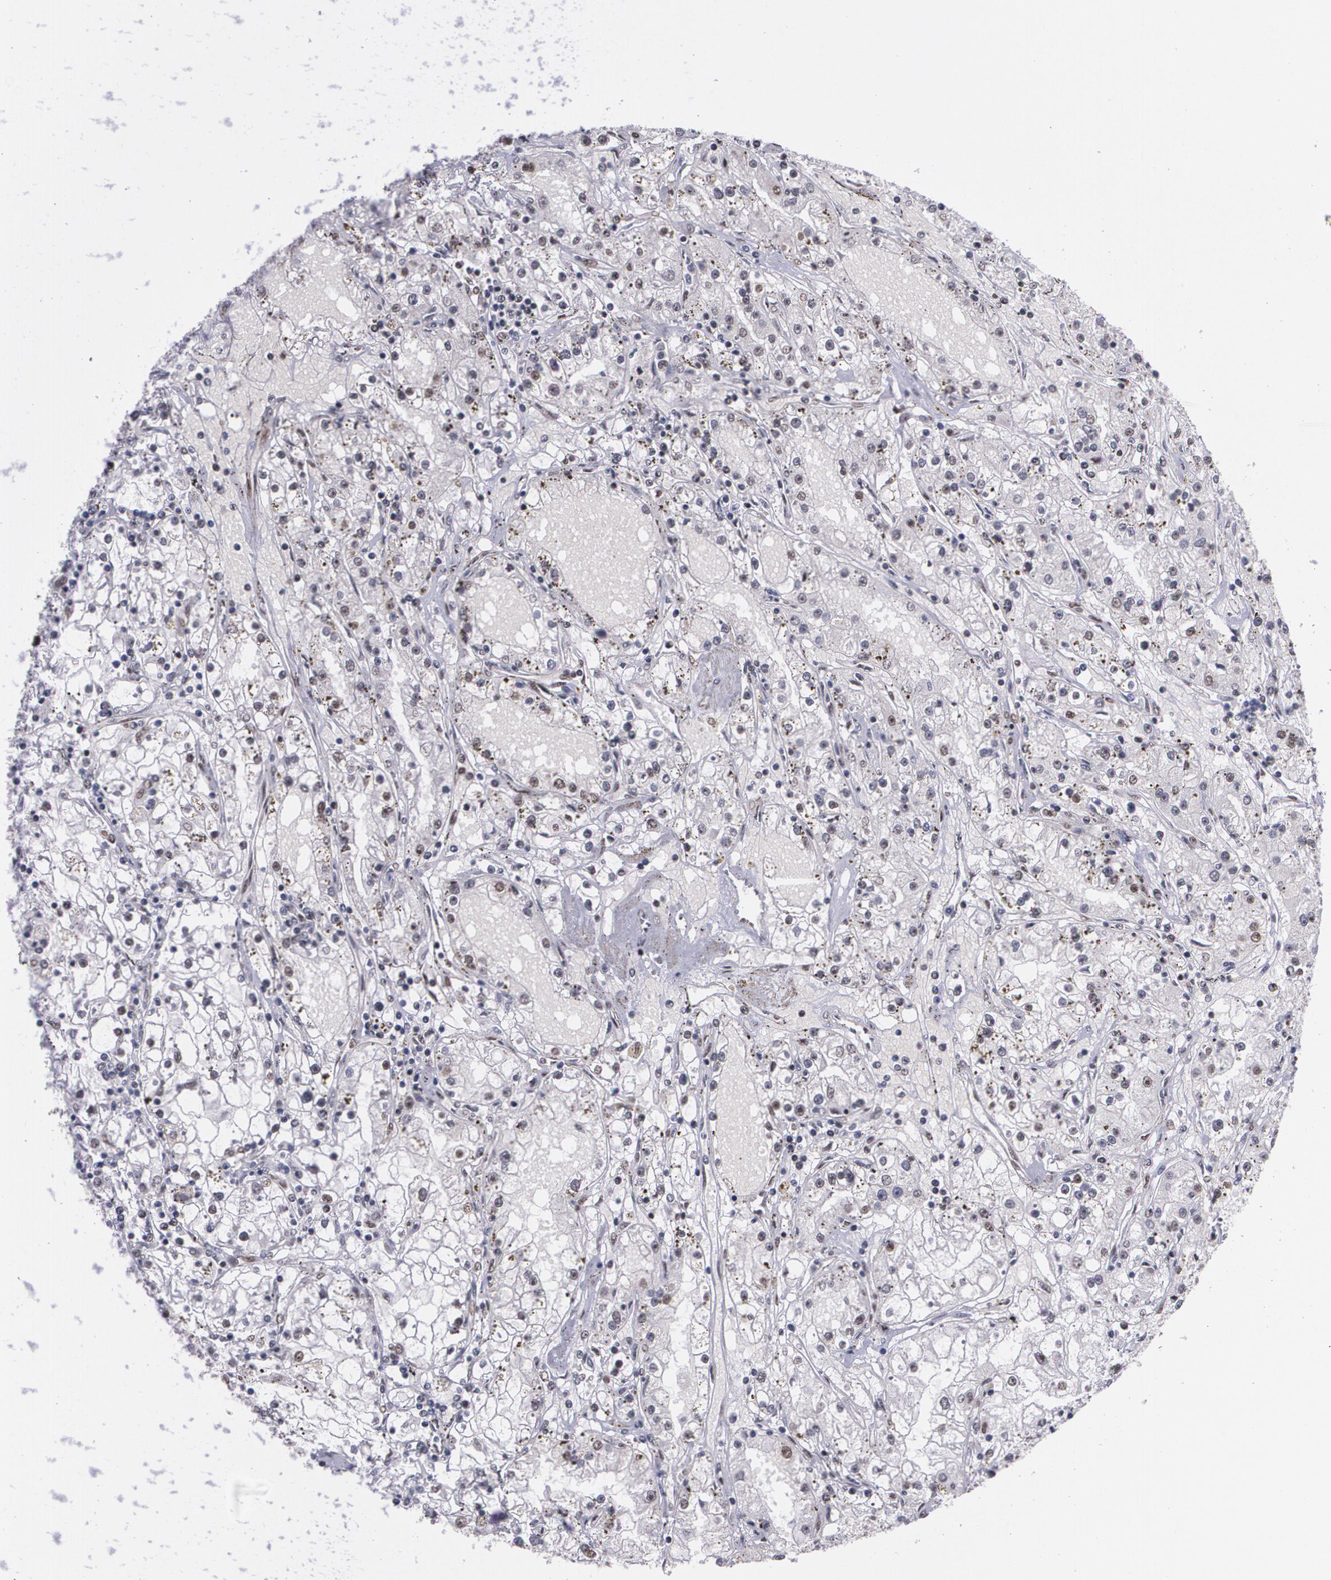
{"staining": {"intensity": "moderate", "quantity": "<25%", "location": "nuclear"}, "tissue": "renal cancer", "cell_type": "Tumor cells", "image_type": "cancer", "snomed": [{"axis": "morphology", "description": "Adenocarcinoma, NOS"}, {"axis": "topography", "description": "Kidney"}], "caption": "Immunohistochemical staining of human adenocarcinoma (renal) demonstrates low levels of moderate nuclear positivity in about <25% of tumor cells.", "gene": "C6orf15", "patient": {"sex": "male", "age": 56}}